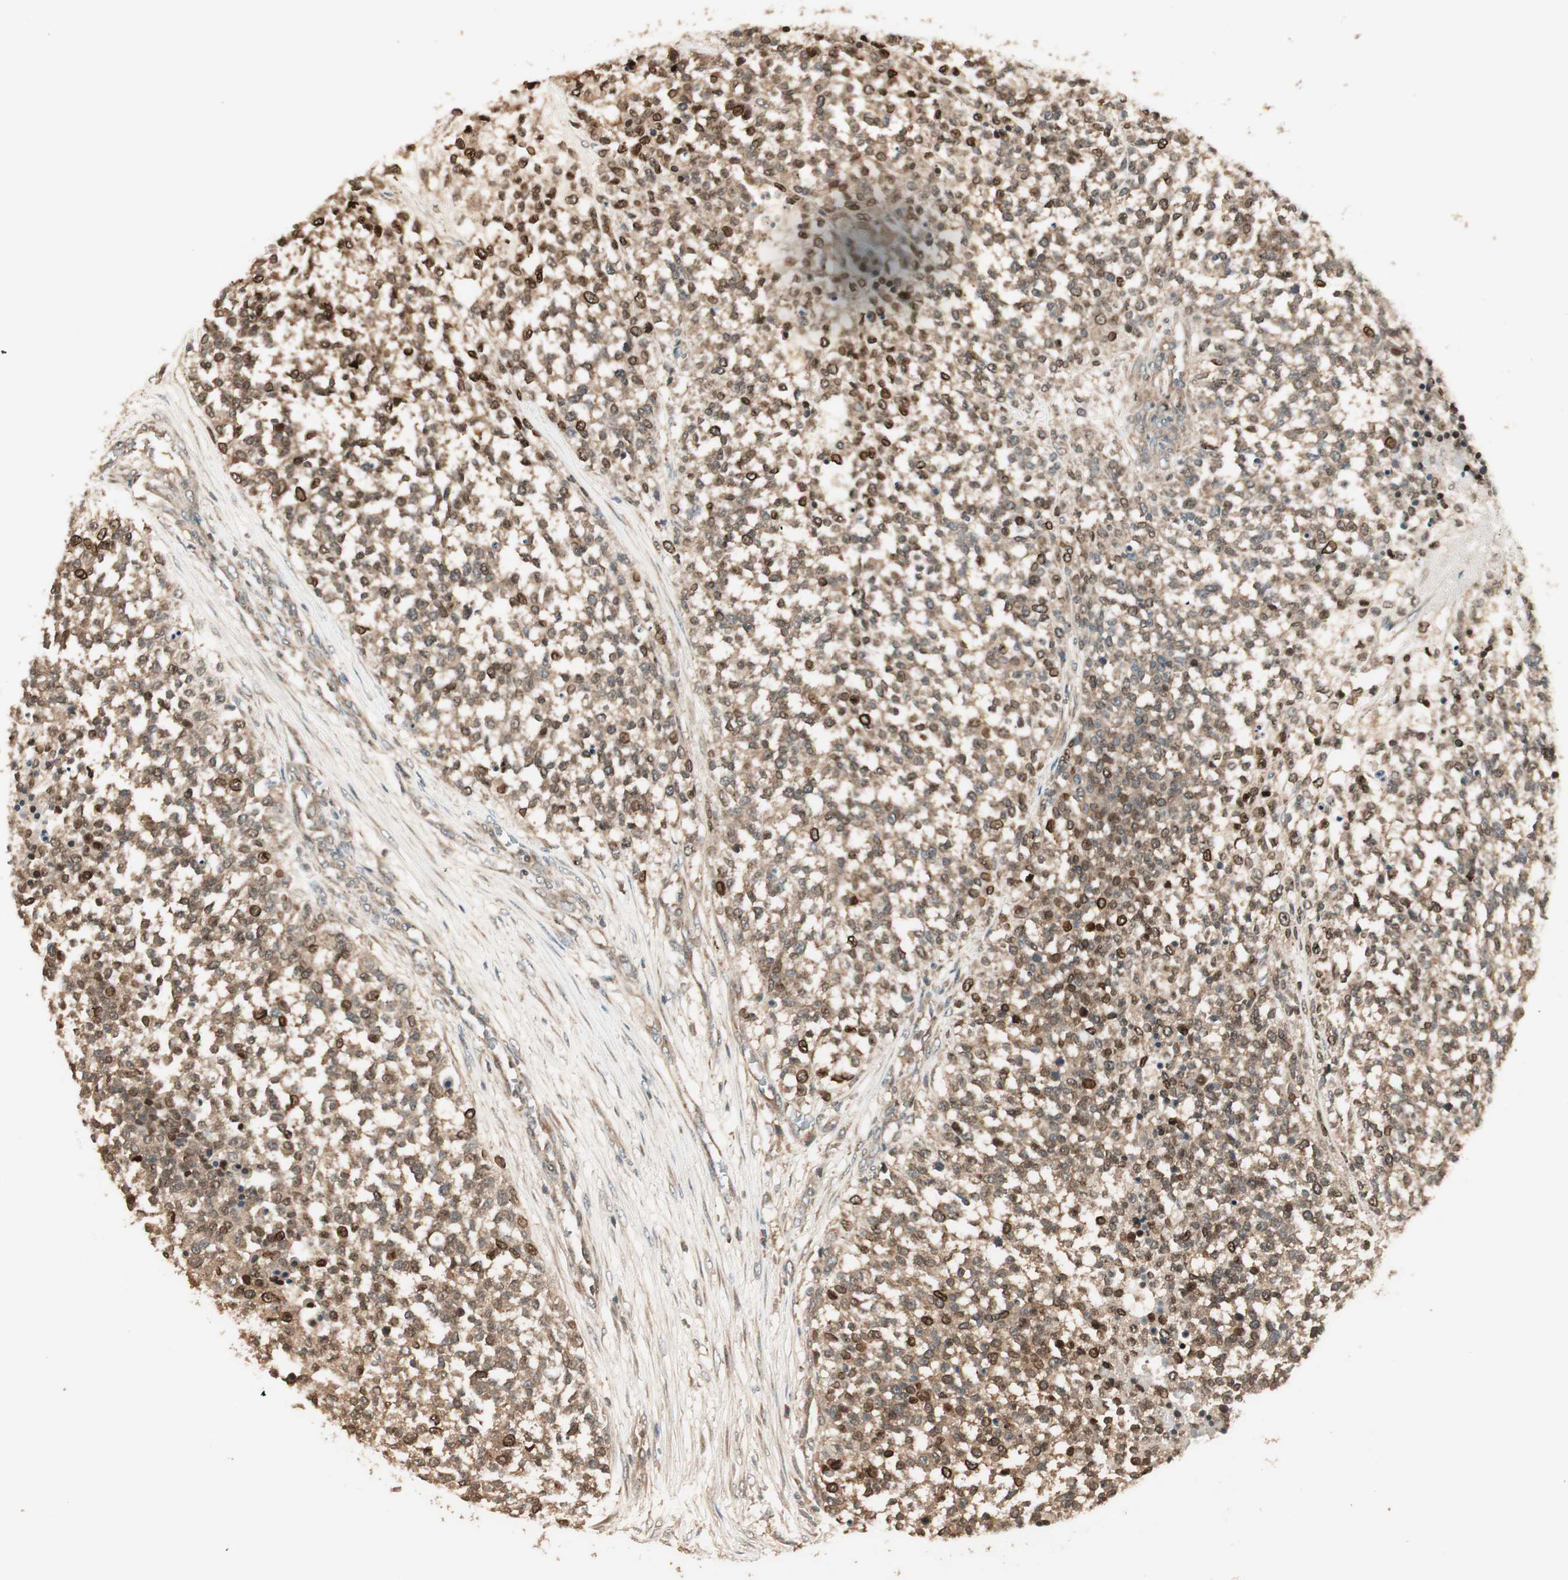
{"staining": {"intensity": "strong", "quantity": ">75%", "location": "cytoplasmic/membranous,nuclear"}, "tissue": "testis cancer", "cell_type": "Tumor cells", "image_type": "cancer", "snomed": [{"axis": "morphology", "description": "Seminoma, NOS"}, {"axis": "topography", "description": "Testis"}], "caption": "Protein positivity by immunohistochemistry (IHC) shows strong cytoplasmic/membranous and nuclear positivity in approximately >75% of tumor cells in seminoma (testis). The protein of interest is shown in brown color, while the nuclei are stained blue.", "gene": "CNOT4", "patient": {"sex": "male", "age": 59}}